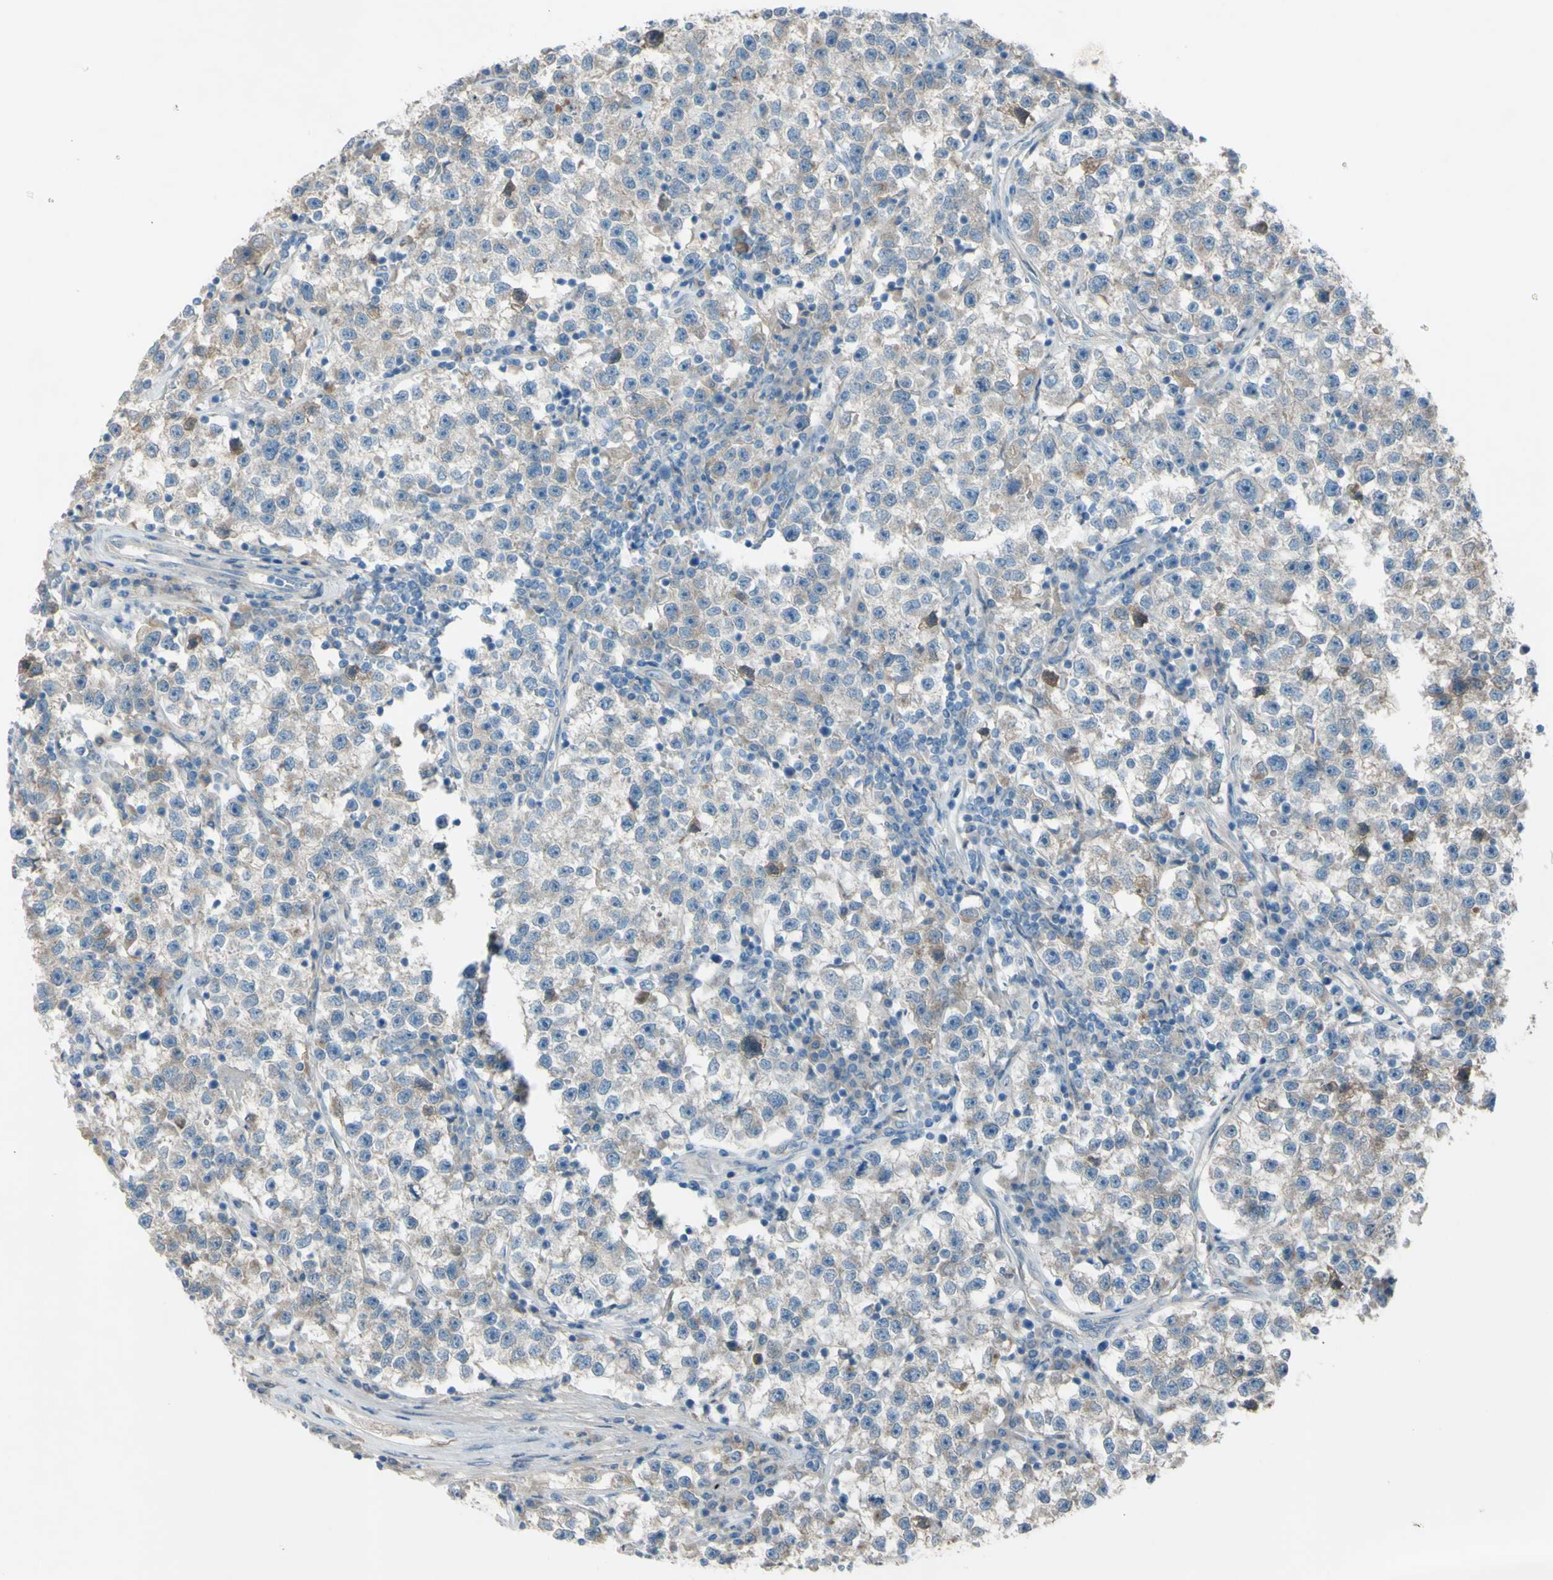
{"staining": {"intensity": "weak", "quantity": "<25%", "location": "cytoplasmic/membranous"}, "tissue": "testis cancer", "cell_type": "Tumor cells", "image_type": "cancer", "snomed": [{"axis": "morphology", "description": "Seminoma, NOS"}, {"axis": "topography", "description": "Testis"}], "caption": "A micrograph of testis cancer (seminoma) stained for a protein shows no brown staining in tumor cells.", "gene": "ATRN", "patient": {"sex": "male", "age": 22}}